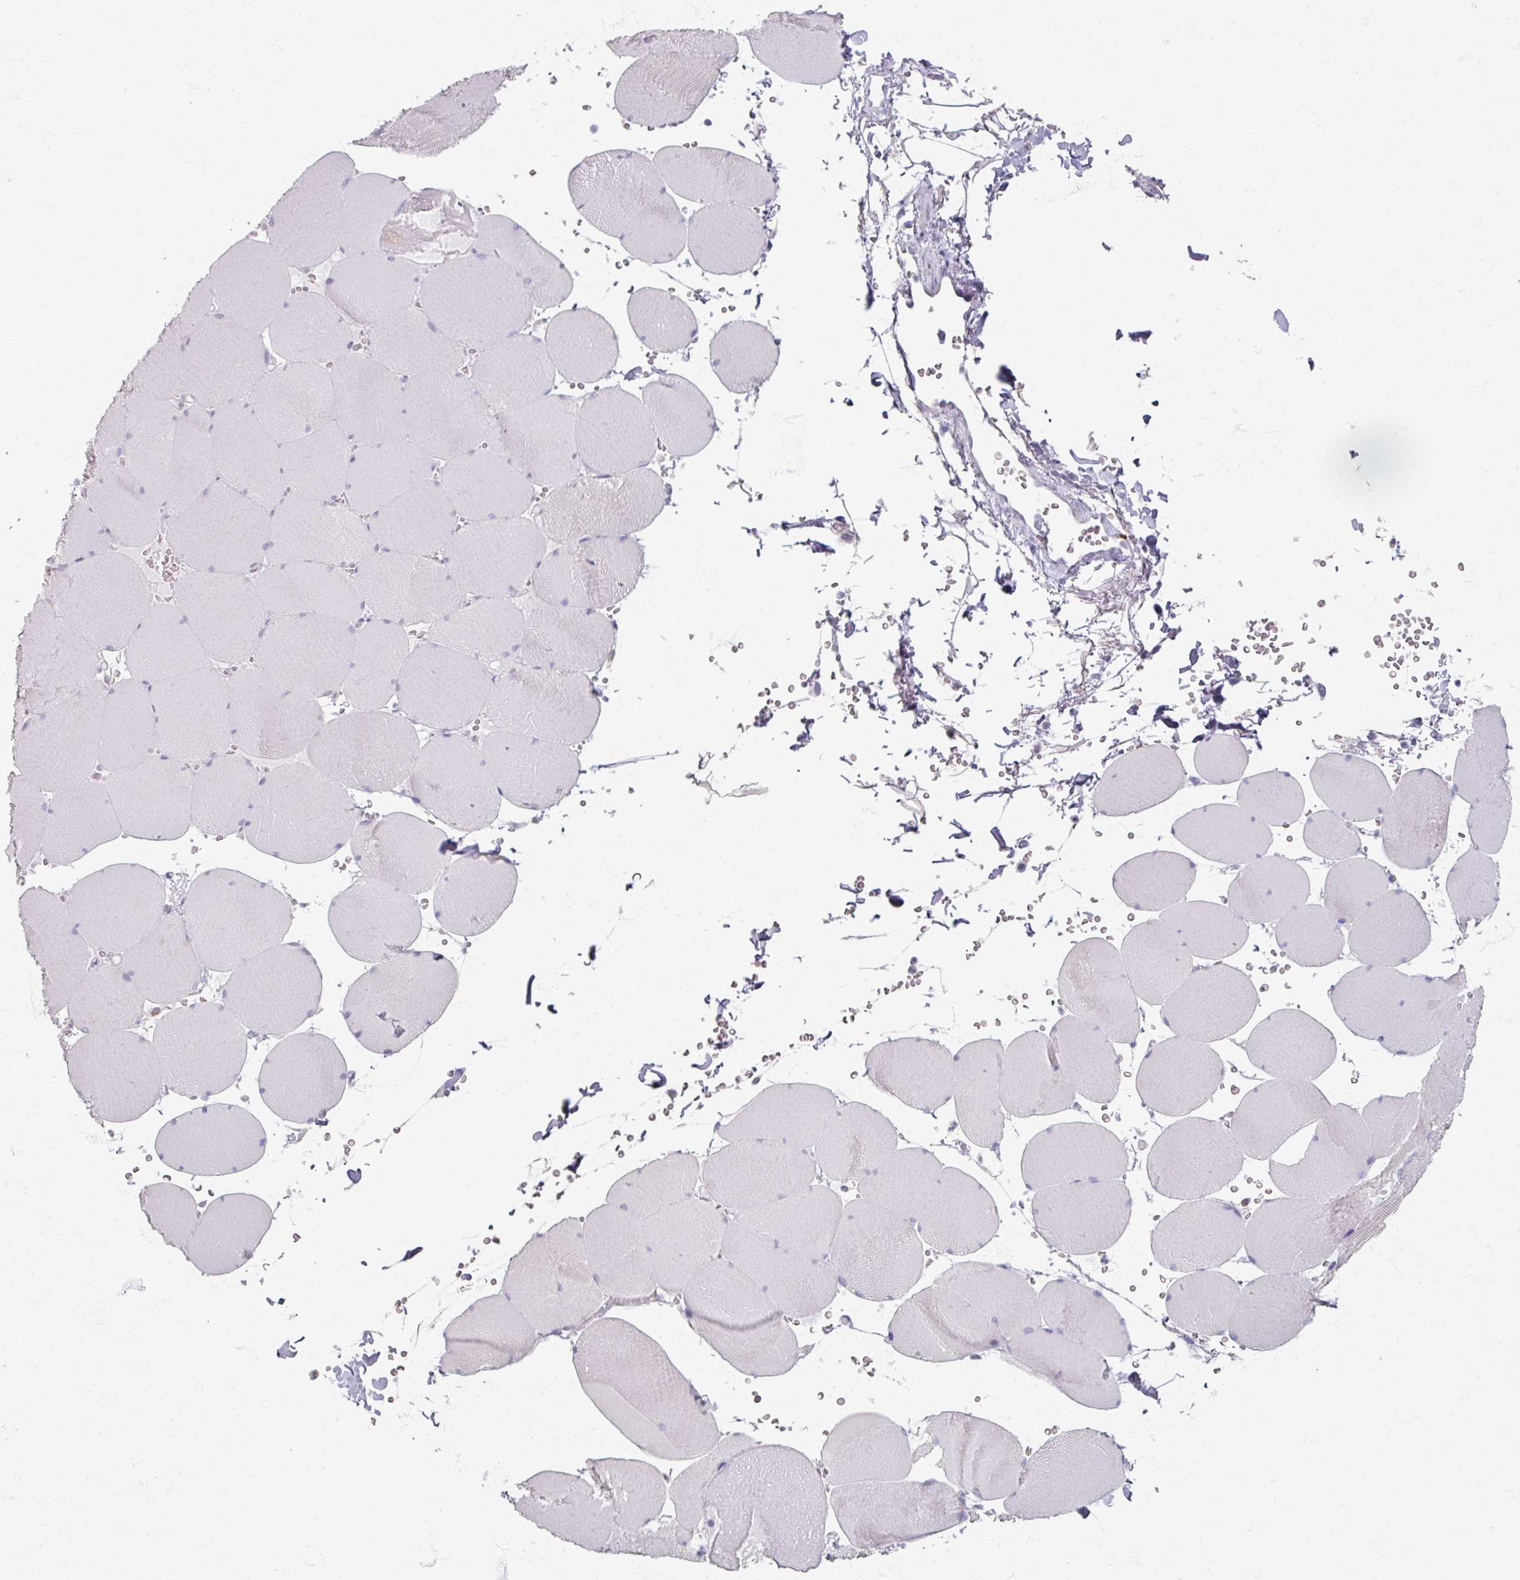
{"staining": {"intensity": "negative", "quantity": "none", "location": "none"}, "tissue": "skeletal muscle", "cell_type": "Myocytes", "image_type": "normal", "snomed": [{"axis": "morphology", "description": "Normal tissue, NOS"}, {"axis": "topography", "description": "Skeletal muscle"}, {"axis": "topography", "description": "Head-Neck"}], "caption": "Immunohistochemistry (IHC) micrograph of benign skeletal muscle: skeletal muscle stained with DAB (3,3'-diaminobenzidine) exhibits no significant protein positivity in myocytes. The staining was performed using DAB (3,3'-diaminobenzidine) to visualize the protein expression in brown, while the nuclei were stained in blue with hematoxylin (Magnification: 20x).", "gene": "SOX11", "patient": {"sex": "male", "age": 66}}